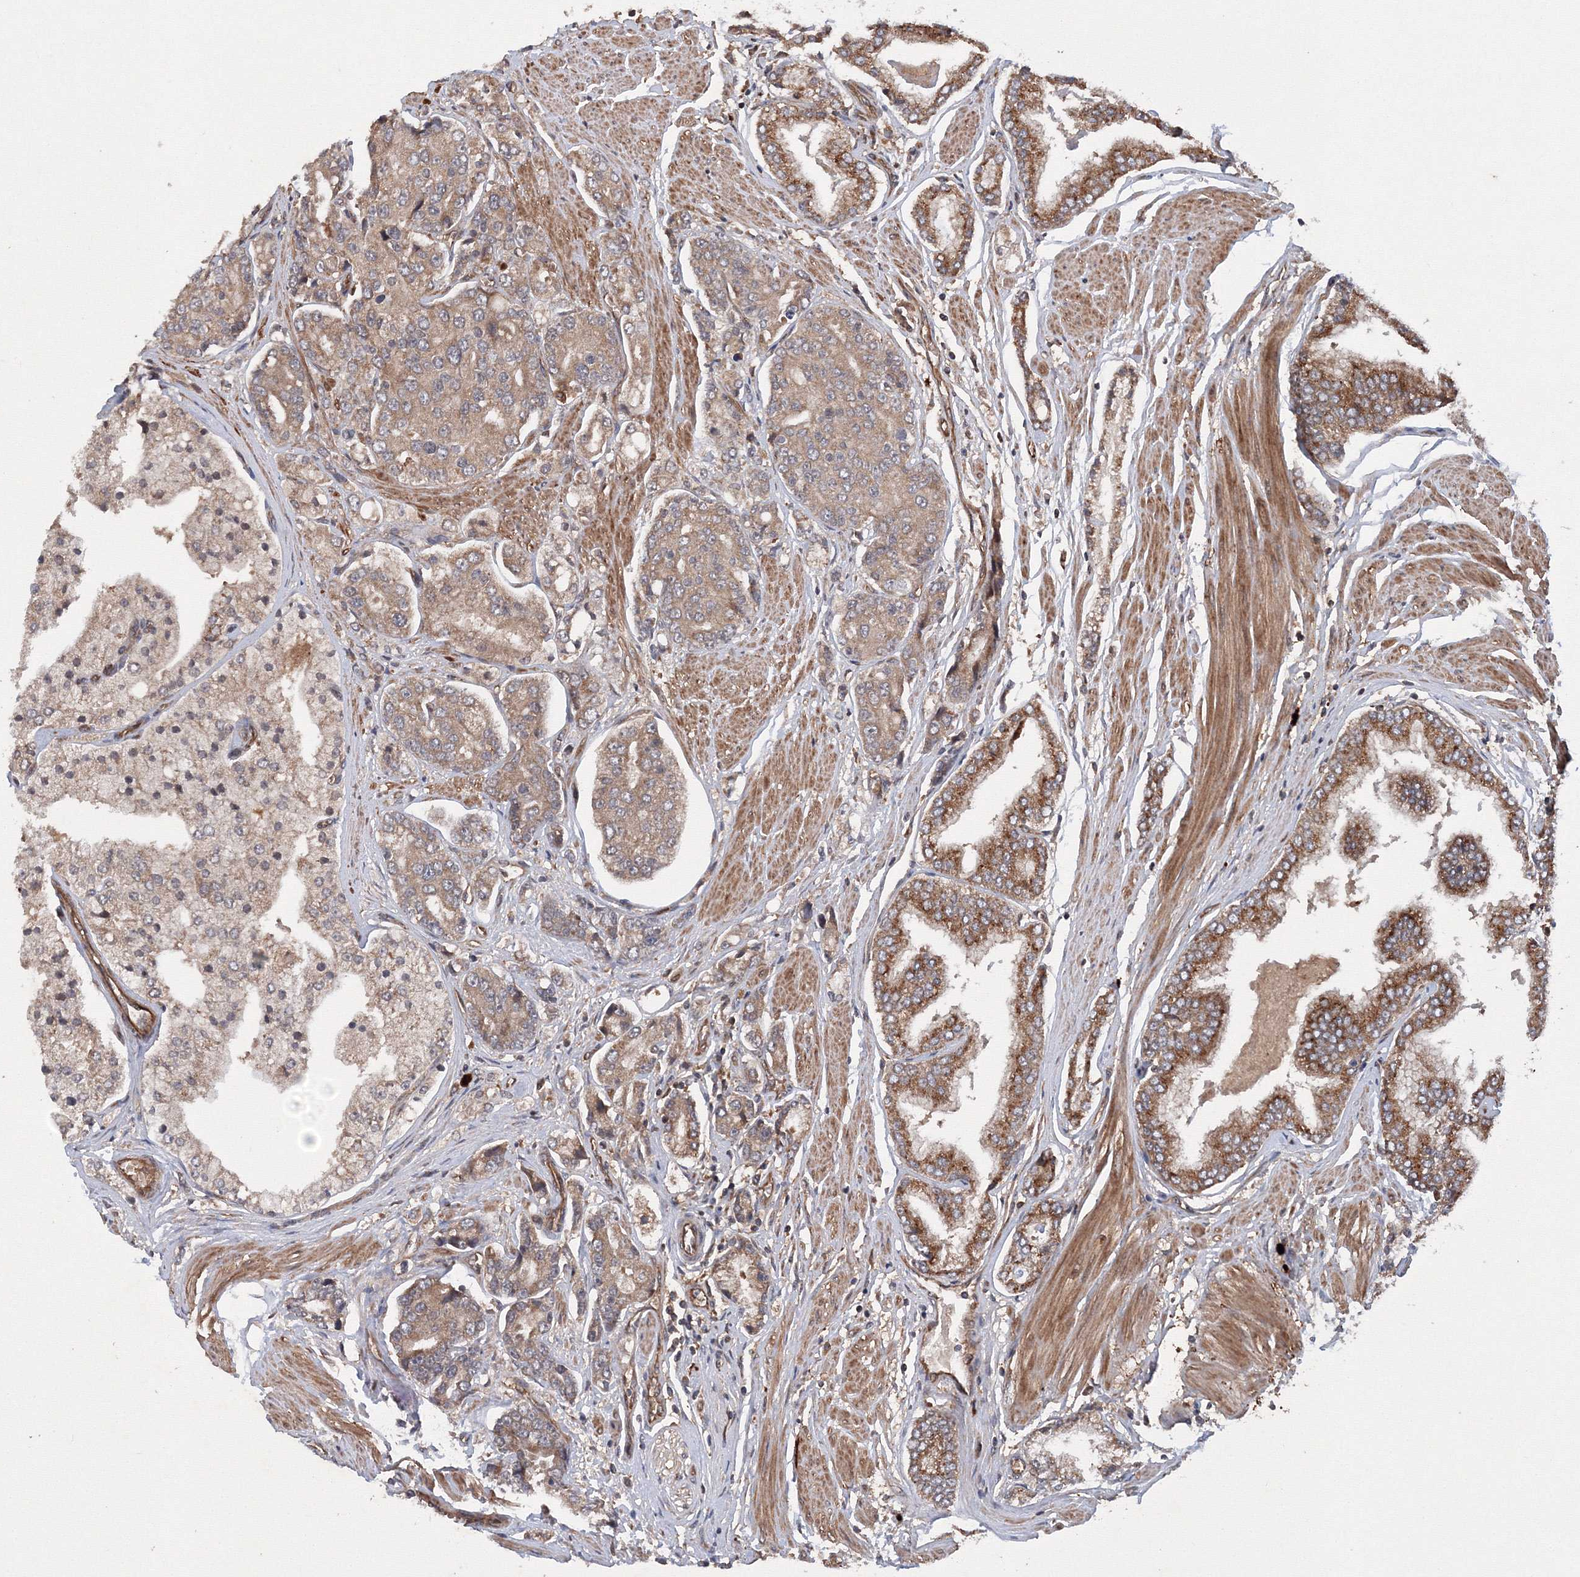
{"staining": {"intensity": "moderate", "quantity": ">75%", "location": "cytoplasmic/membranous"}, "tissue": "prostate cancer", "cell_type": "Tumor cells", "image_type": "cancer", "snomed": [{"axis": "morphology", "description": "Adenocarcinoma, High grade"}, {"axis": "topography", "description": "Prostate"}], "caption": "Prostate high-grade adenocarcinoma tissue exhibits moderate cytoplasmic/membranous staining in approximately >75% of tumor cells", "gene": "ATG3", "patient": {"sex": "male", "age": 50}}